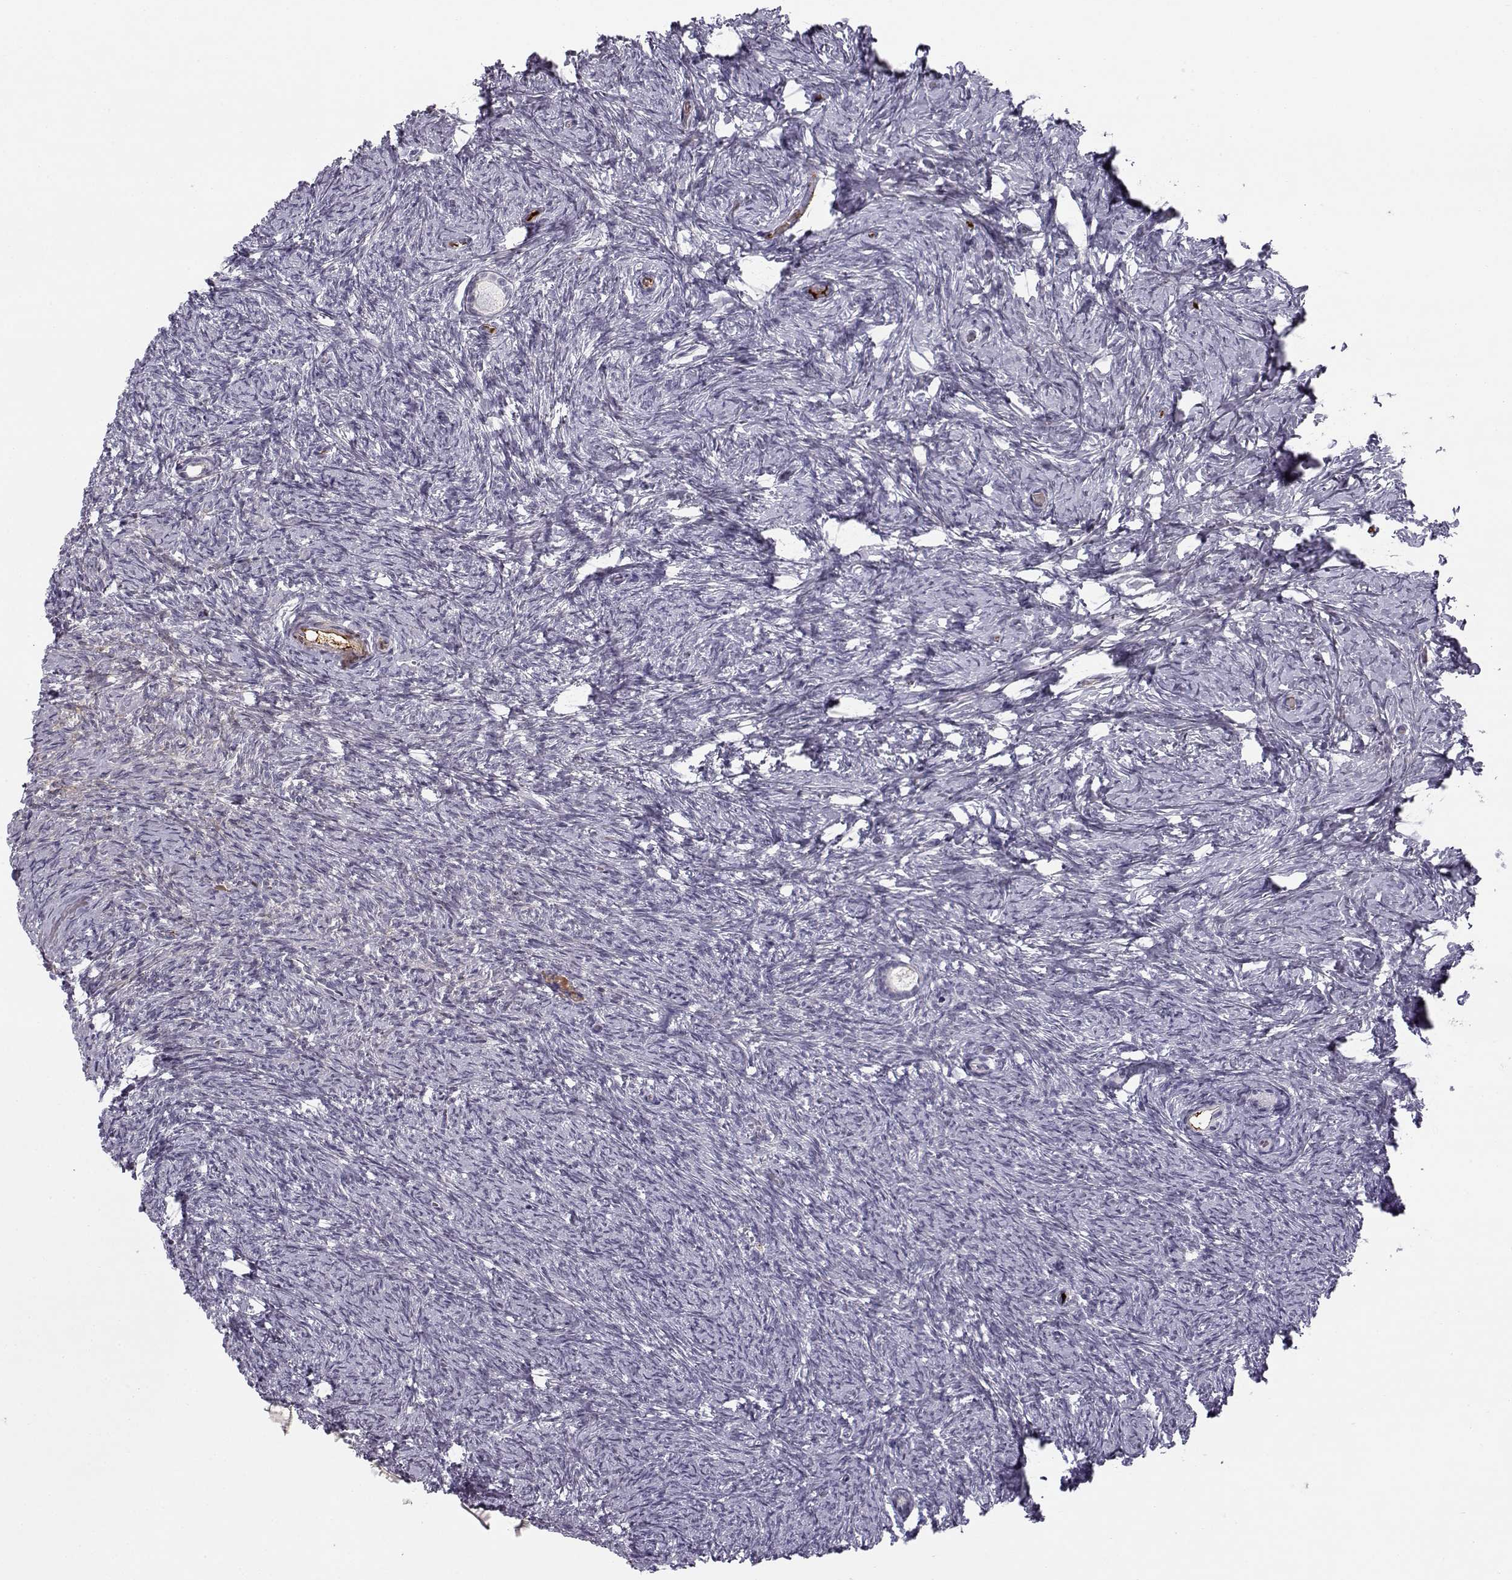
{"staining": {"intensity": "negative", "quantity": "none", "location": "none"}, "tissue": "ovary", "cell_type": "Follicle cells", "image_type": "normal", "snomed": [{"axis": "morphology", "description": "Normal tissue, NOS"}, {"axis": "topography", "description": "Ovary"}], "caption": "Immunohistochemistry histopathology image of unremarkable ovary stained for a protein (brown), which reveals no positivity in follicle cells.", "gene": "PABPC1L2A", "patient": {"sex": "female", "age": 39}}